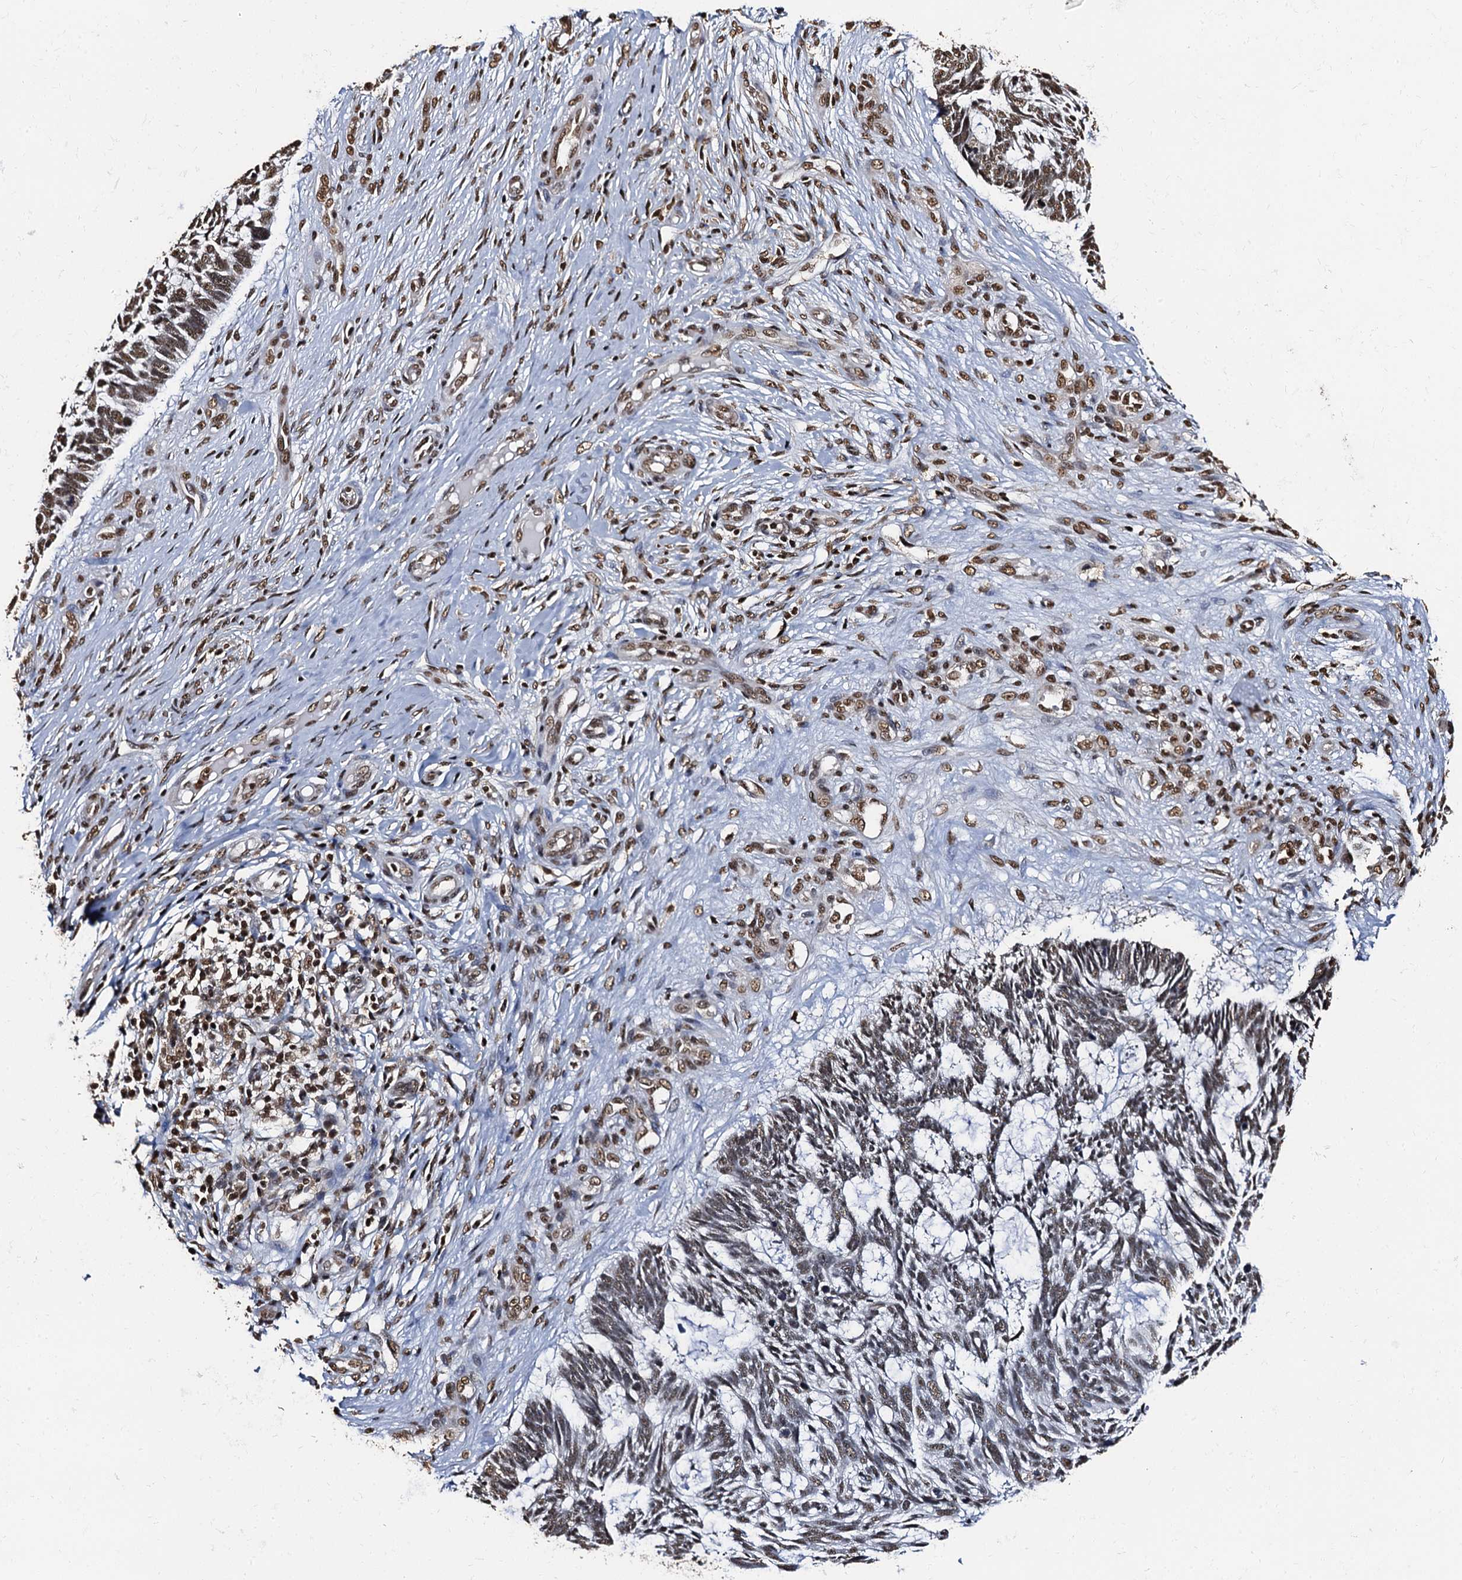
{"staining": {"intensity": "weak", "quantity": "25%-75%", "location": "nuclear"}, "tissue": "skin cancer", "cell_type": "Tumor cells", "image_type": "cancer", "snomed": [{"axis": "morphology", "description": "Basal cell carcinoma"}, {"axis": "topography", "description": "Skin"}], "caption": "DAB (3,3'-diaminobenzidine) immunohistochemical staining of skin cancer displays weak nuclear protein staining in approximately 25%-75% of tumor cells.", "gene": "SNRPD2", "patient": {"sex": "male", "age": 88}}